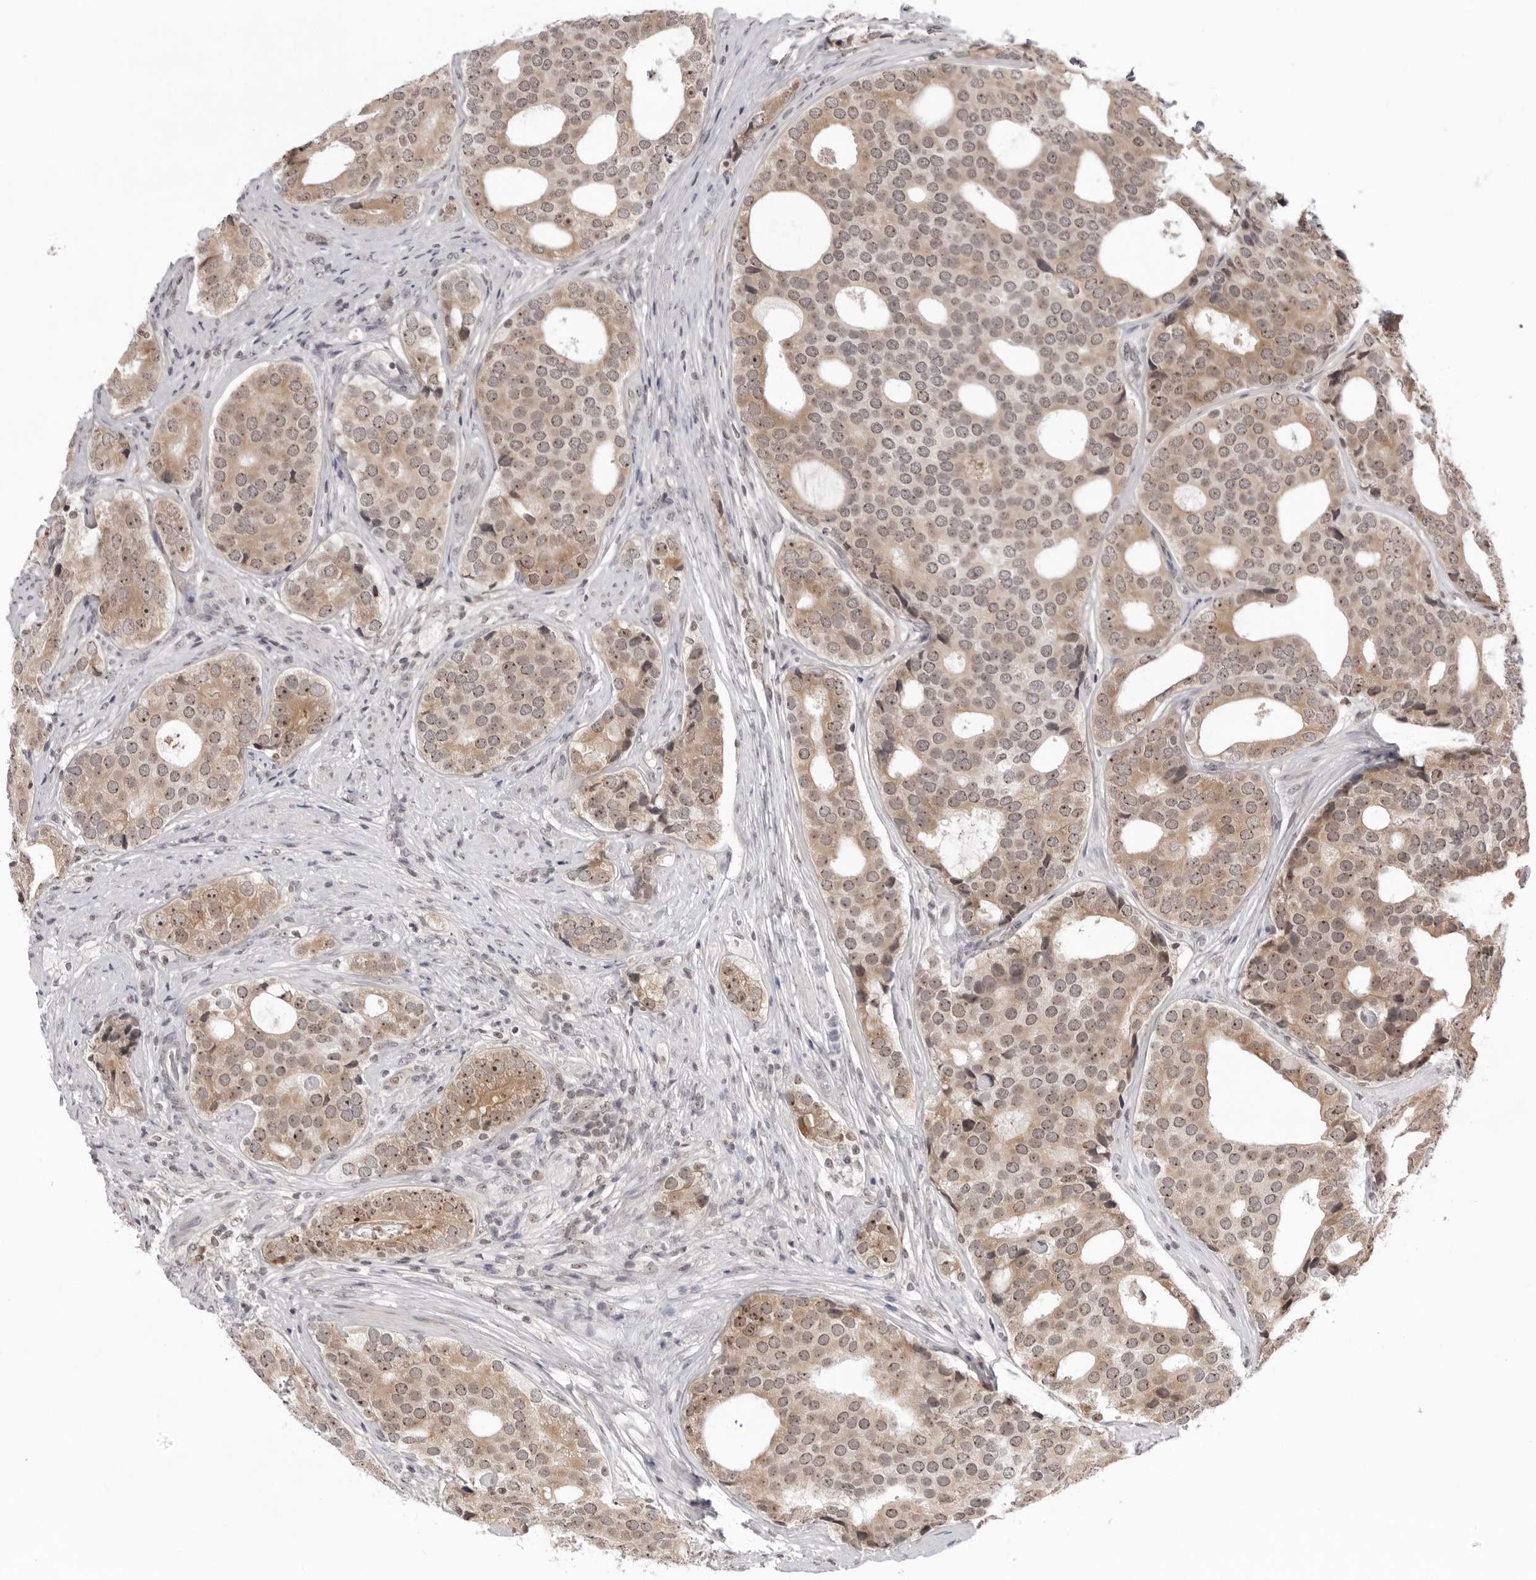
{"staining": {"intensity": "moderate", "quantity": ">75%", "location": "cytoplasmic/membranous,nuclear"}, "tissue": "prostate cancer", "cell_type": "Tumor cells", "image_type": "cancer", "snomed": [{"axis": "morphology", "description": "Adenocarcinoma, High grade"}, {"axis": "topography", "description": "Prostate"}], "caption": "IHC of human prostate cancer (high-grade adenocarcinoma) exhibits medium levels of moderate cytoplasmic/membranous and nuclear positivity in about >75% of tumor cells.", "gene": "EXOSC10", "patient": {"sex": "male", "age": 56}}